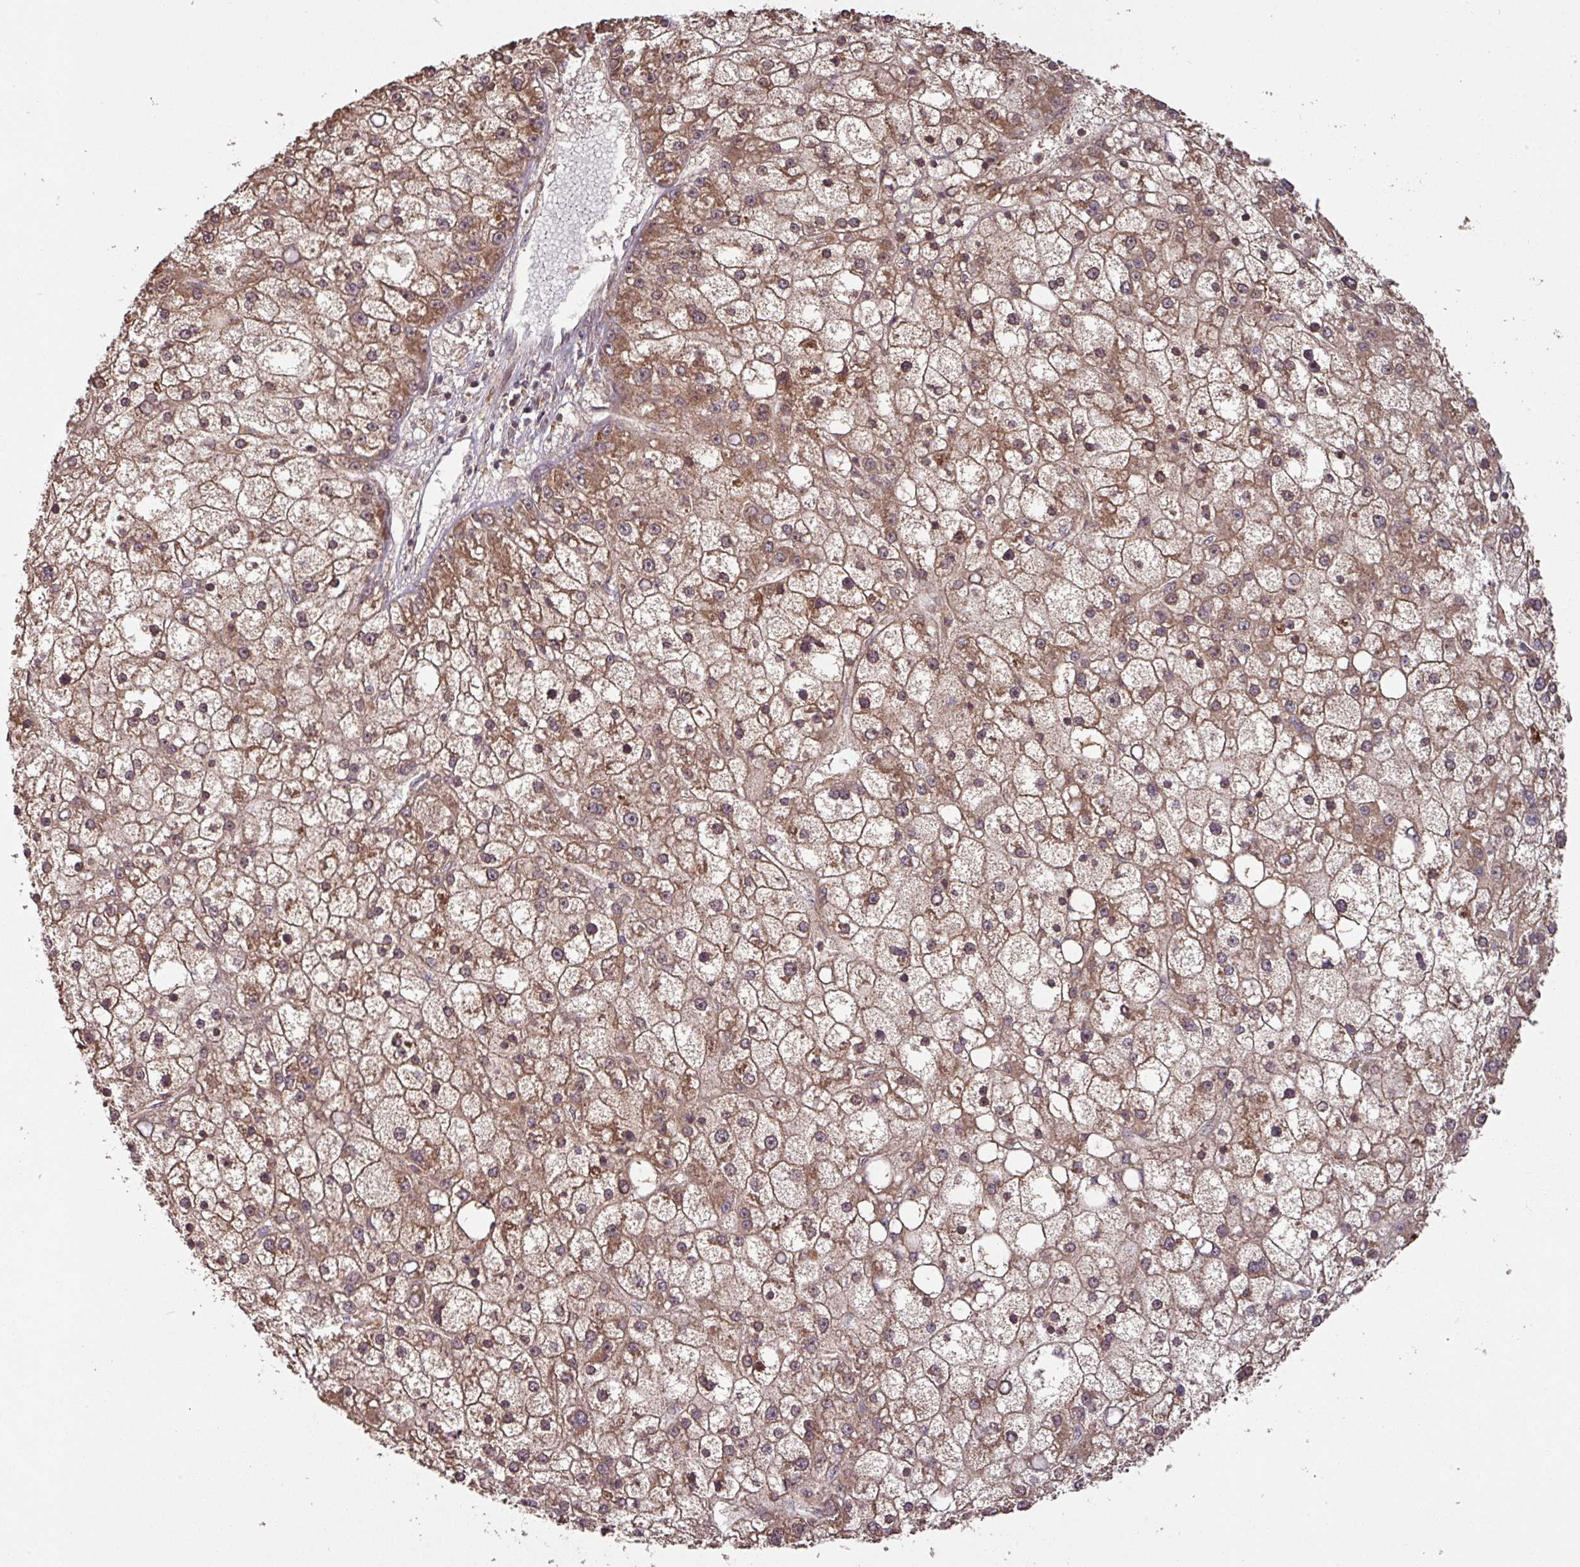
{"staining": {"intensity": "moderate", "quantity": ">75%", "location": "cytoplasmic/membranous"}, "tissue": "liver cancer", "cell_type": "Tumor cells", "image_type": "cancer", "snomed": [{"axis": "morphology", "description": "Carcinoma, Hepatocellular, NOS"}, {"axis": "topography", "description": "Liver"}], "caption": "The micrograph displays immunohistochemical staining of hepatocellular carcinoma (liver). There is moderate cytoplasmic/membranous staining is present in about >75% of tumor cells.", "gene": "MRRF", "patient": {"sex": "male", "age": 67}}